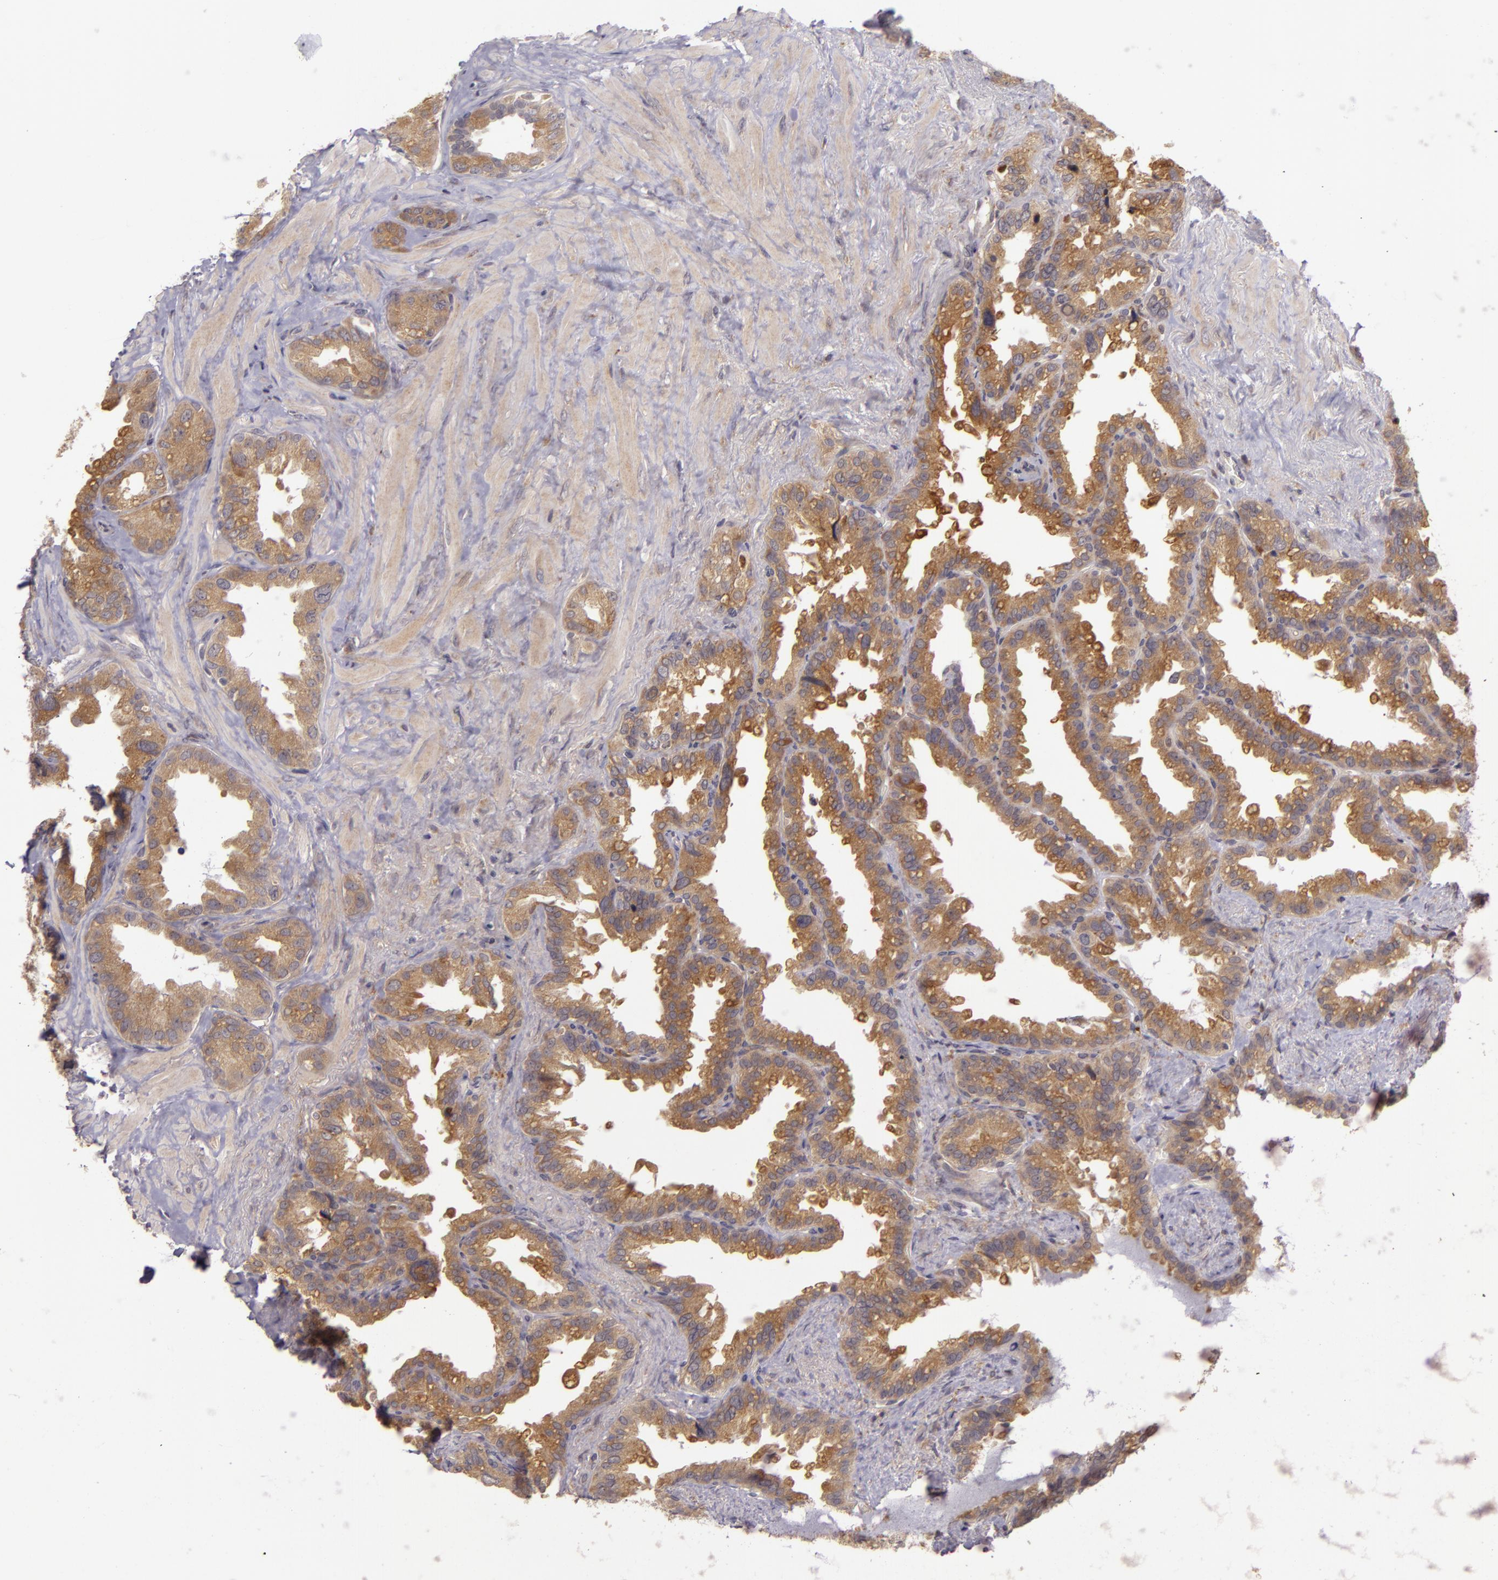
{"staining": {"intensity": "weak", "quantity": ">75%", "location": "cytoplasmic/membranous"}, "tissue": "seminal vesicle", "cell_type": "Glandular cells", "image_type": "normal", "snomed": [{"axis": "morphology", "description": "Normal tissue, NOS"}, {"axis": "topography", "description": "Prostate"}, {"axis": "topography", "description": "Seminal veicle"}], "caption": "Seminal vesicle stained with DAB (3,3'-diaminobenzidine) immunohistochemistry reveals low levels of weak cytoplasmic/membranous expression in about >75% of glandular cells.", "gene": "PPP1R3F", "patient": {"sex": "male", "age": 63}}